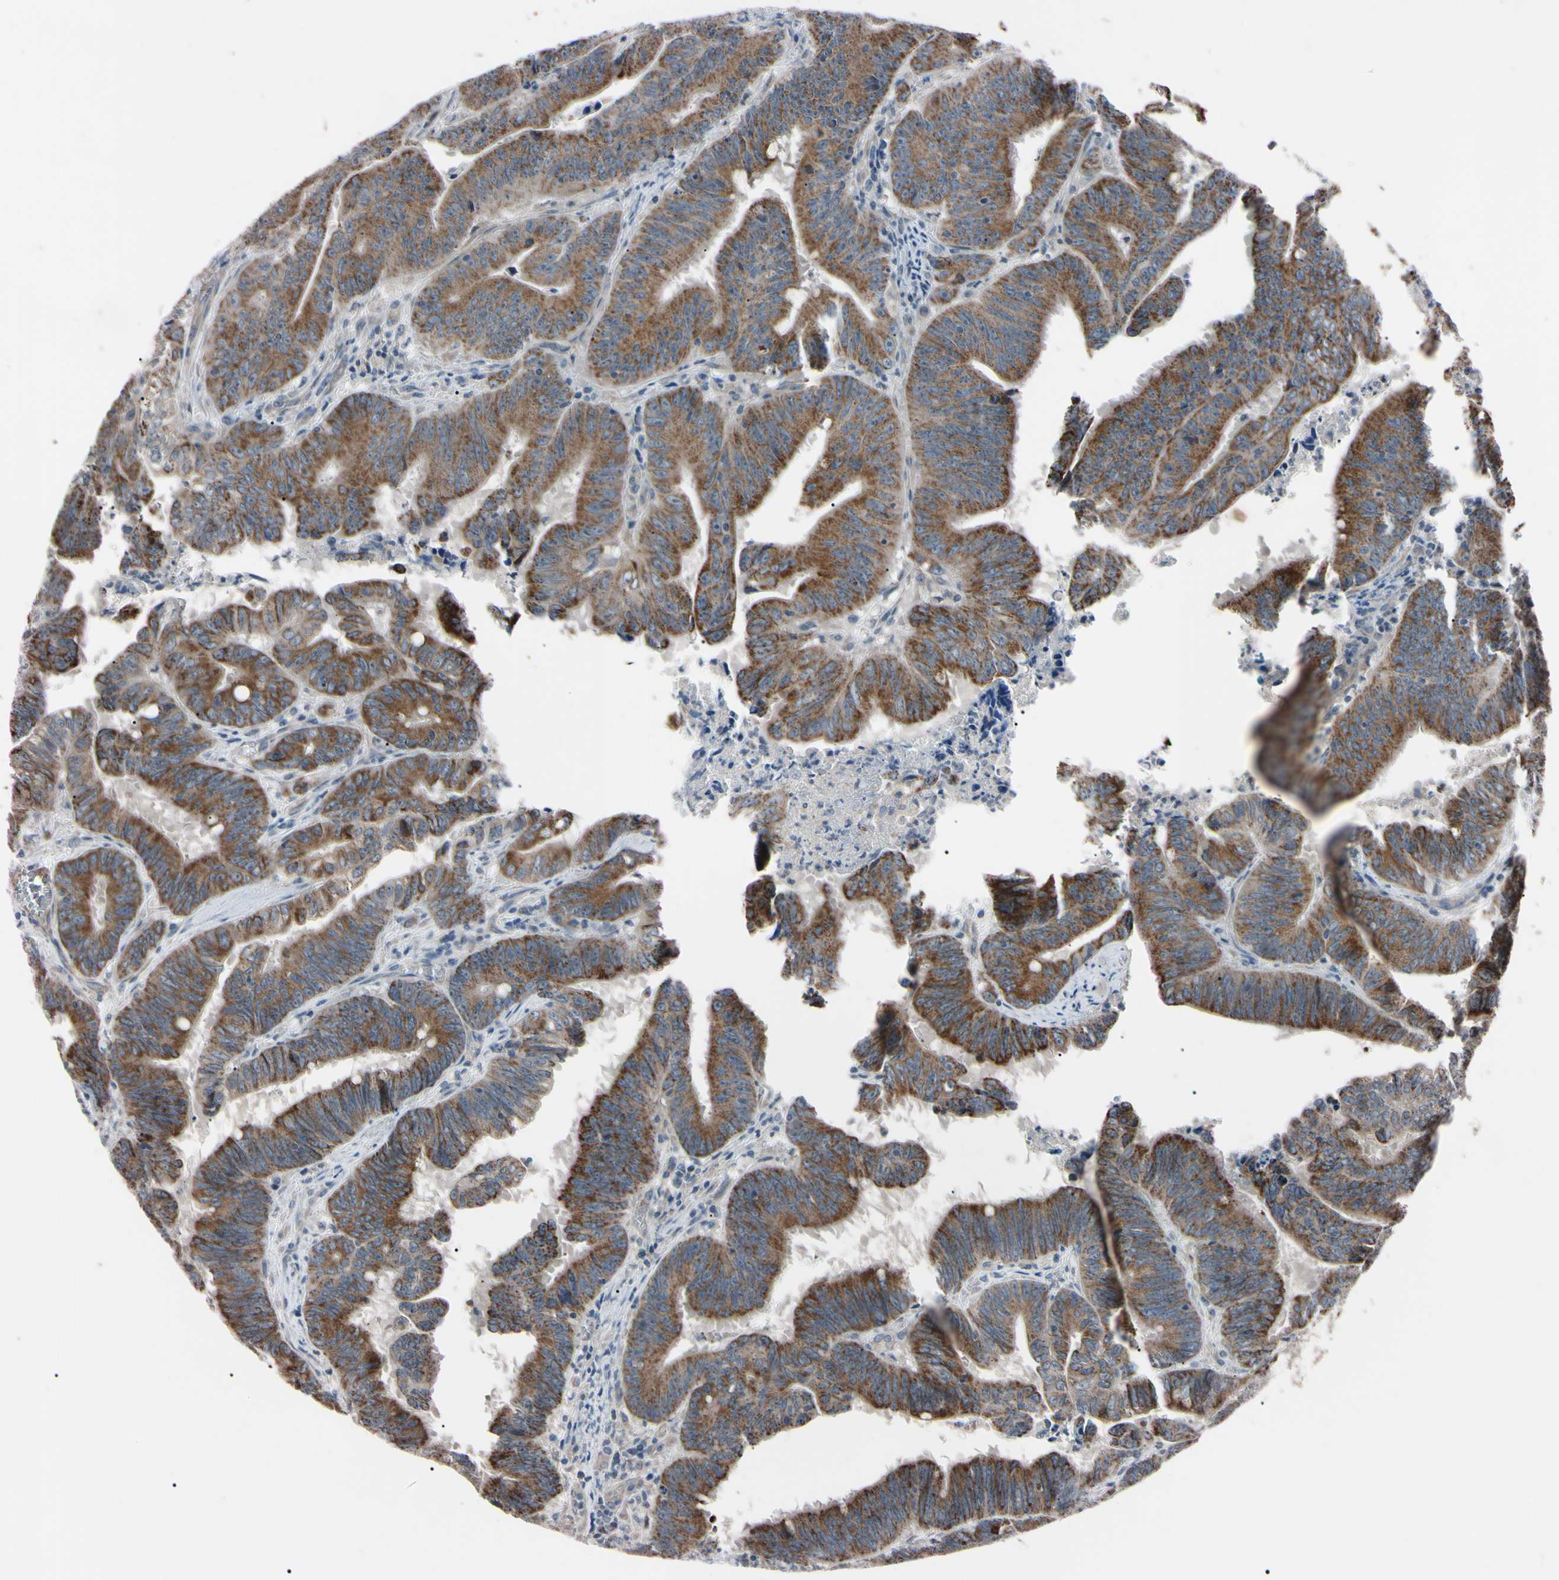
{"staining": {"intensity": "moderate", "quantity": ">75%", "location": "cytoplasmic/membranous"}, "tissue": "colorectal cancer", "cell_type": "Tumor cells", "image_type": "cancer", "snomed": [{"axis": "morphology", "description": "Adenocarcinoma, NOS"}, {"axis": "topography", "description": "Colon"}], "caption": "Colorectal cancer stained with IHC exhibits moderate cytoplasmic/membranous expression in approximately >75% of tumor cells.", "gene": "TNFRSF1A", "patient": {"sex": "male", "age": 45}}